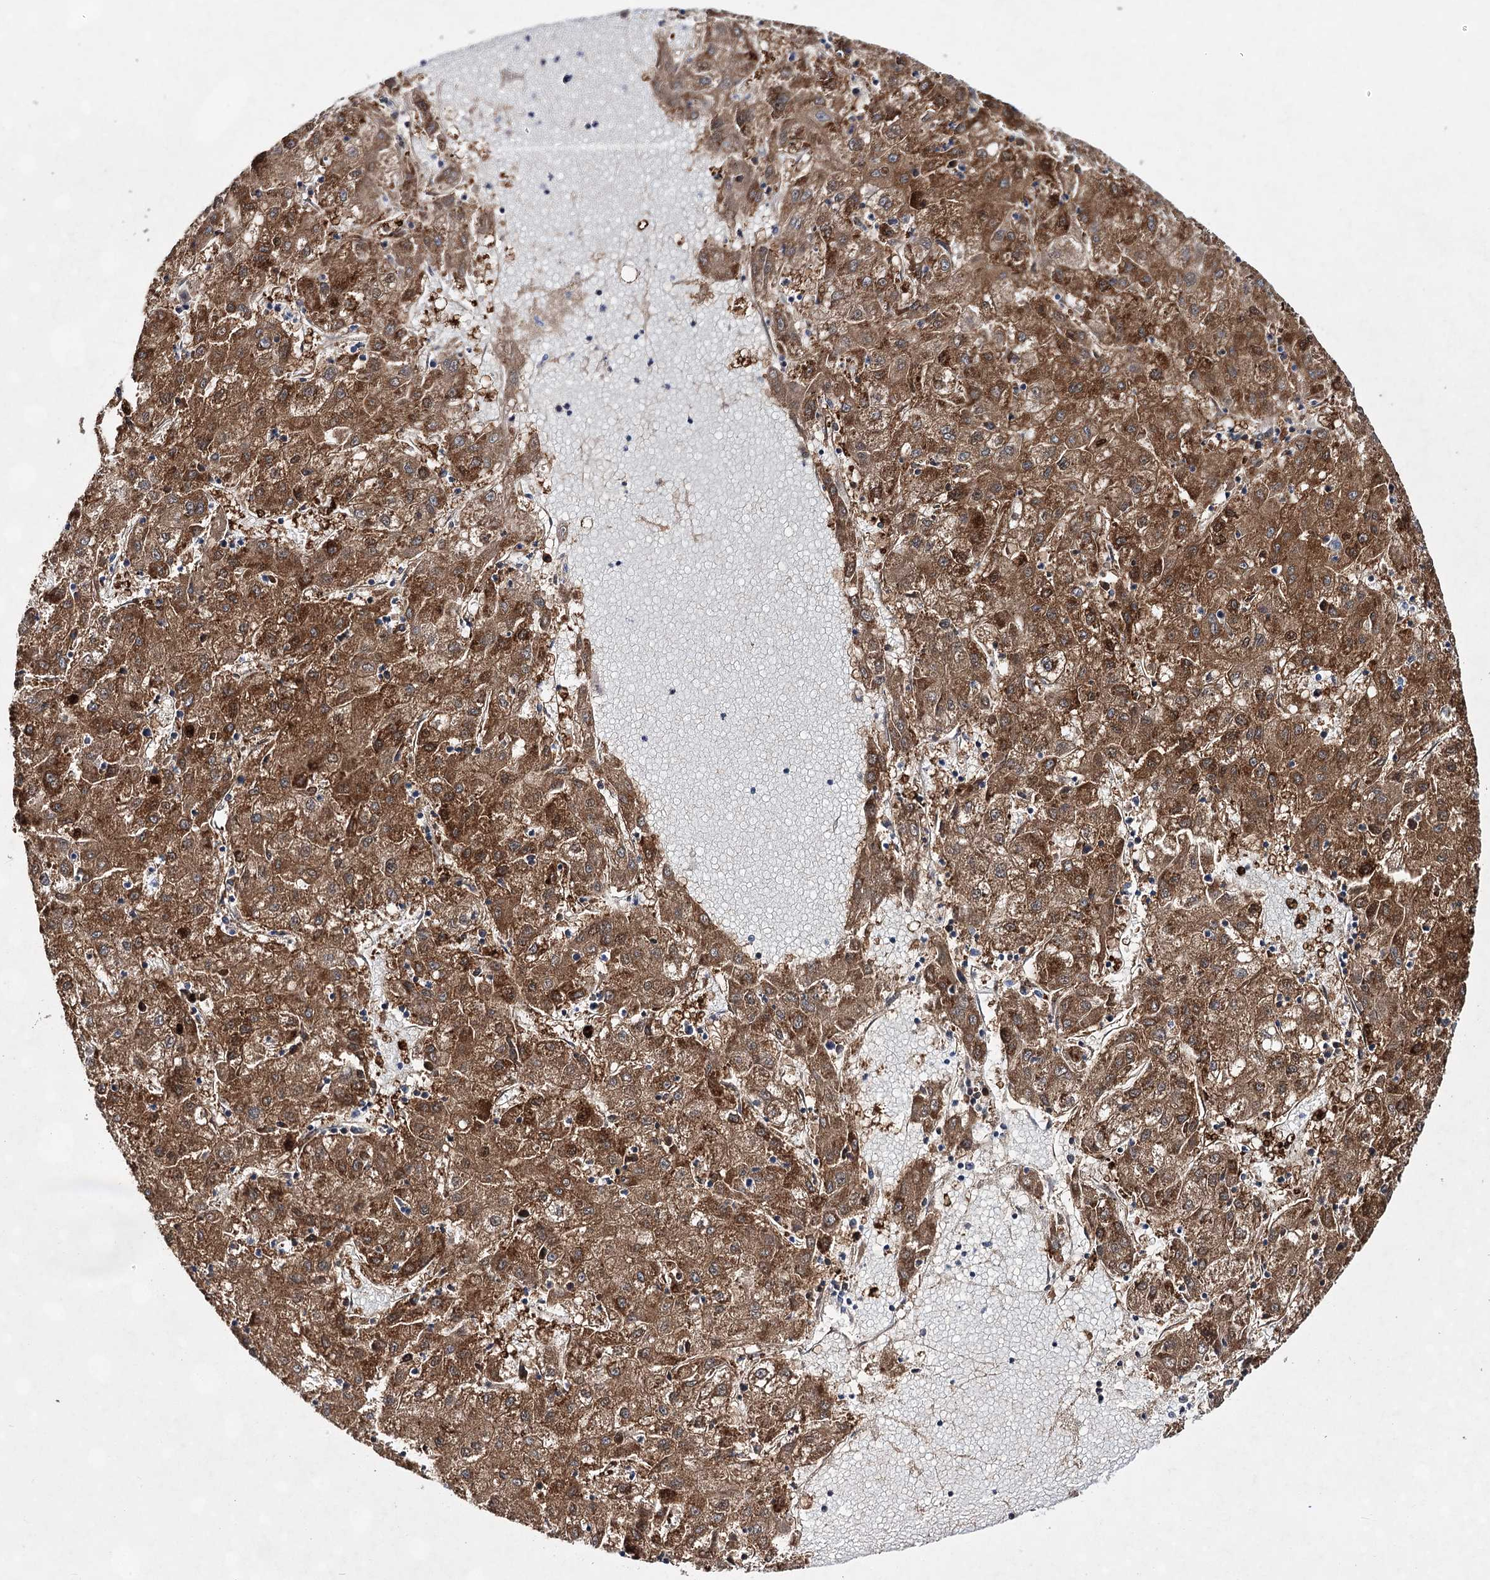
{"staining": {"intensity": "strong", "quantity": ">75%", "location": "cytoplasmic/membranous"}, "tissue": "liver cancer", "cell_type": "Tumor cells", "image_type": "cancer", "snomed": [{"axis": "morphology", "description": "Carcinoma, Hepatocellular, NOS"}, {"axis": "topography", "description": "Liver"}], "caption": "DAB (3,3'-diaminobenzidine) immunohistochemical staining of human liver hepatocellular carcinoma displays strong cytoplasmic/membranous protein expression in approximately >75% of tumor cells.", "gene": "UGDH", "patient": {"sex": "male", "age": 72}}